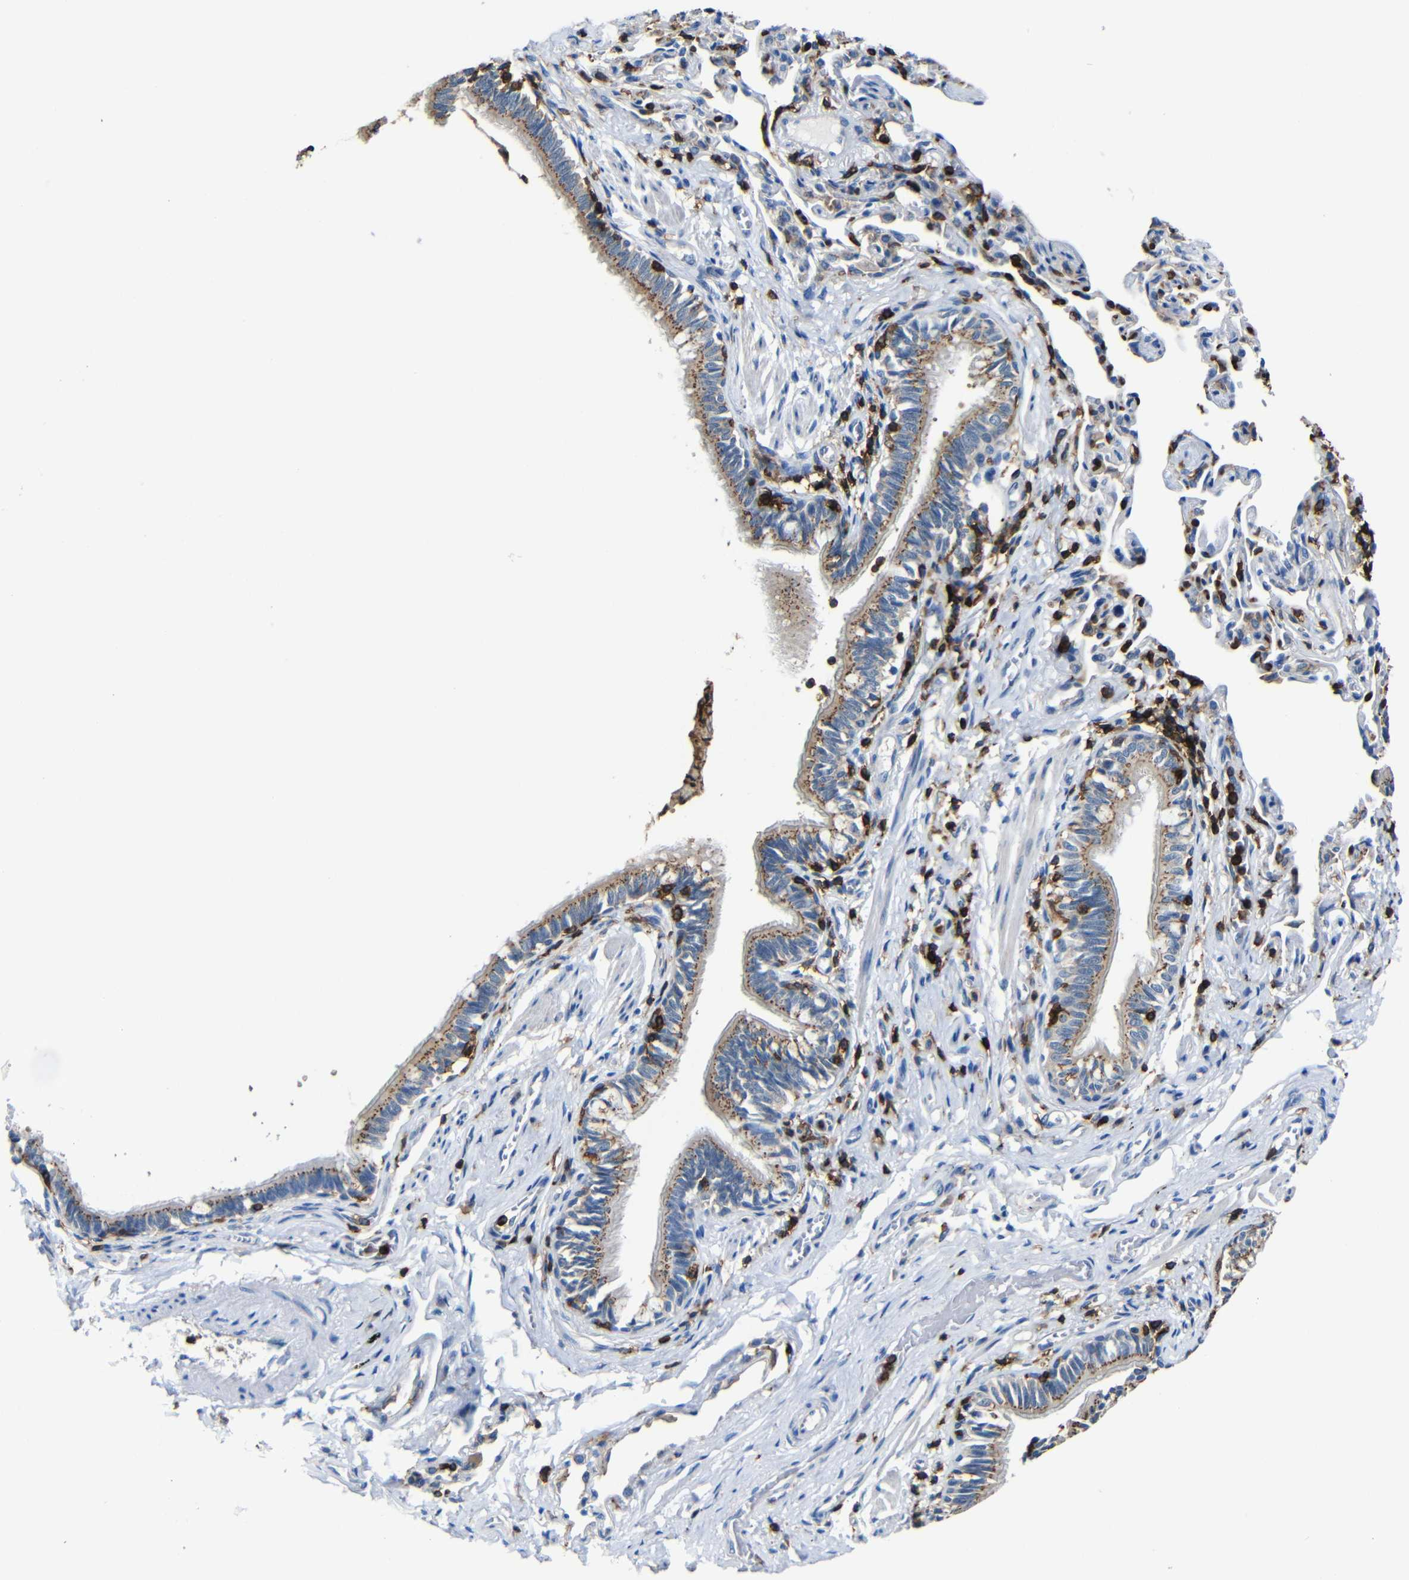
{"staining": {"intensity": "moderate", "quantity": ">75%", "location": "cytoplasmic/membranous"}, "tissue": "bronchus", "cell_type": "Respiratory epithelial cells", "image_type": "normal", "snomed": [{"axis": "morphology", "description": "Normal tissue, NOS"}, {"axis": "topography", "description": "Bronchus"}, {"axis": "topography", "description": "Lung"}], "caption": "Immunohistochemical staining of benign human bronchus displays moderate cytoplasmic/membranous protein positivity in approximately >75% of respiratory epithelial cells.", "gene": "P2RY12", "patient": {"sex": "male", "age": 64}}